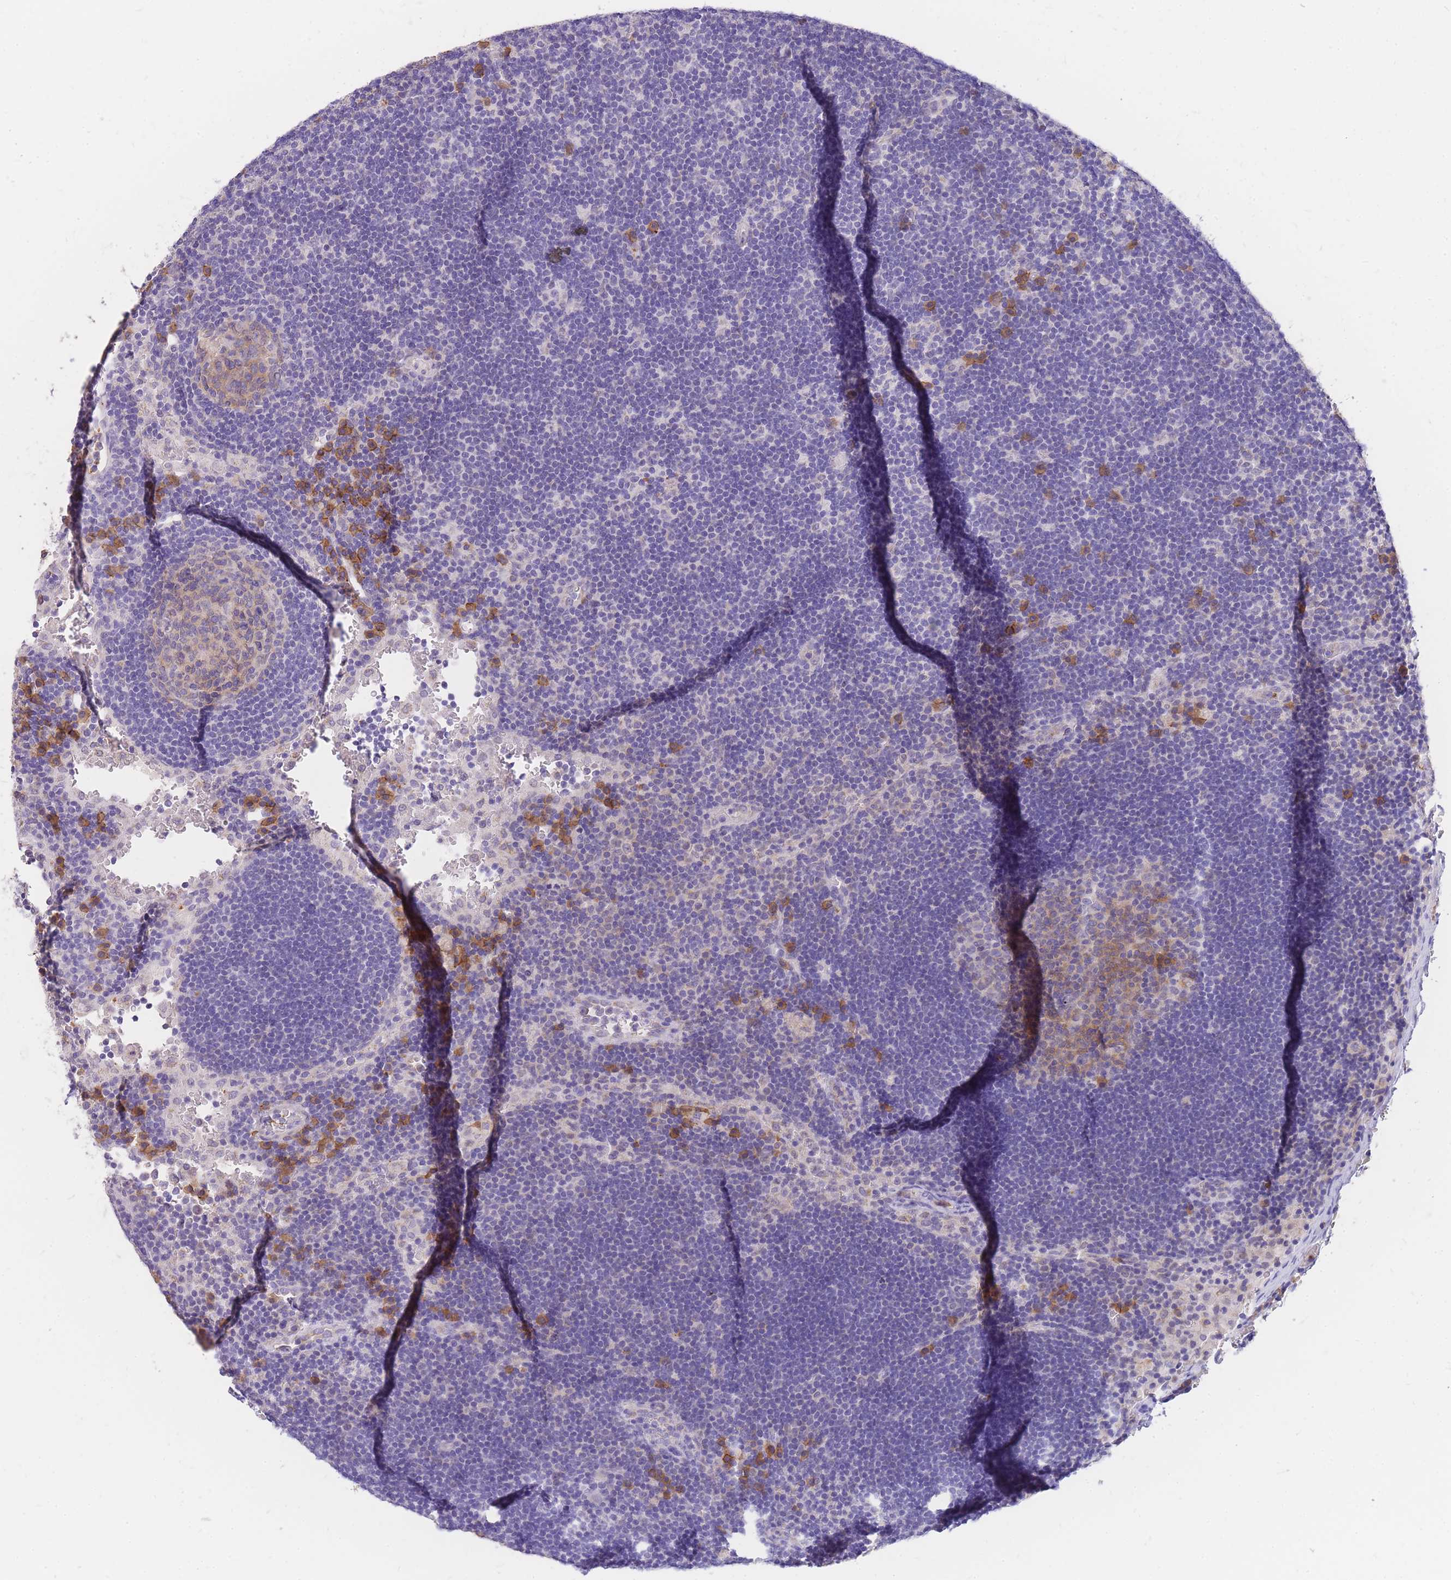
{"staining": {"intensity": "weak", "quantity": ">75%", "location": "cytoplasmic/membranous"}, "tissue": "lymph node", "cell_type": "Germinal center cells", "image_type": "normal", "snomed": [{"axis": "morphology", "description": "Normal tissue, NOS"}, {"axis": "topography", "description": "Lymph node"}], "caption": "Protein expression analysis of benign human lymph node reveals weak cytoplasmic/membranous expression in about >75% of germinal center cells.", "gene": "C2orf88", "patient": {"sex": "male", "age": 62}}